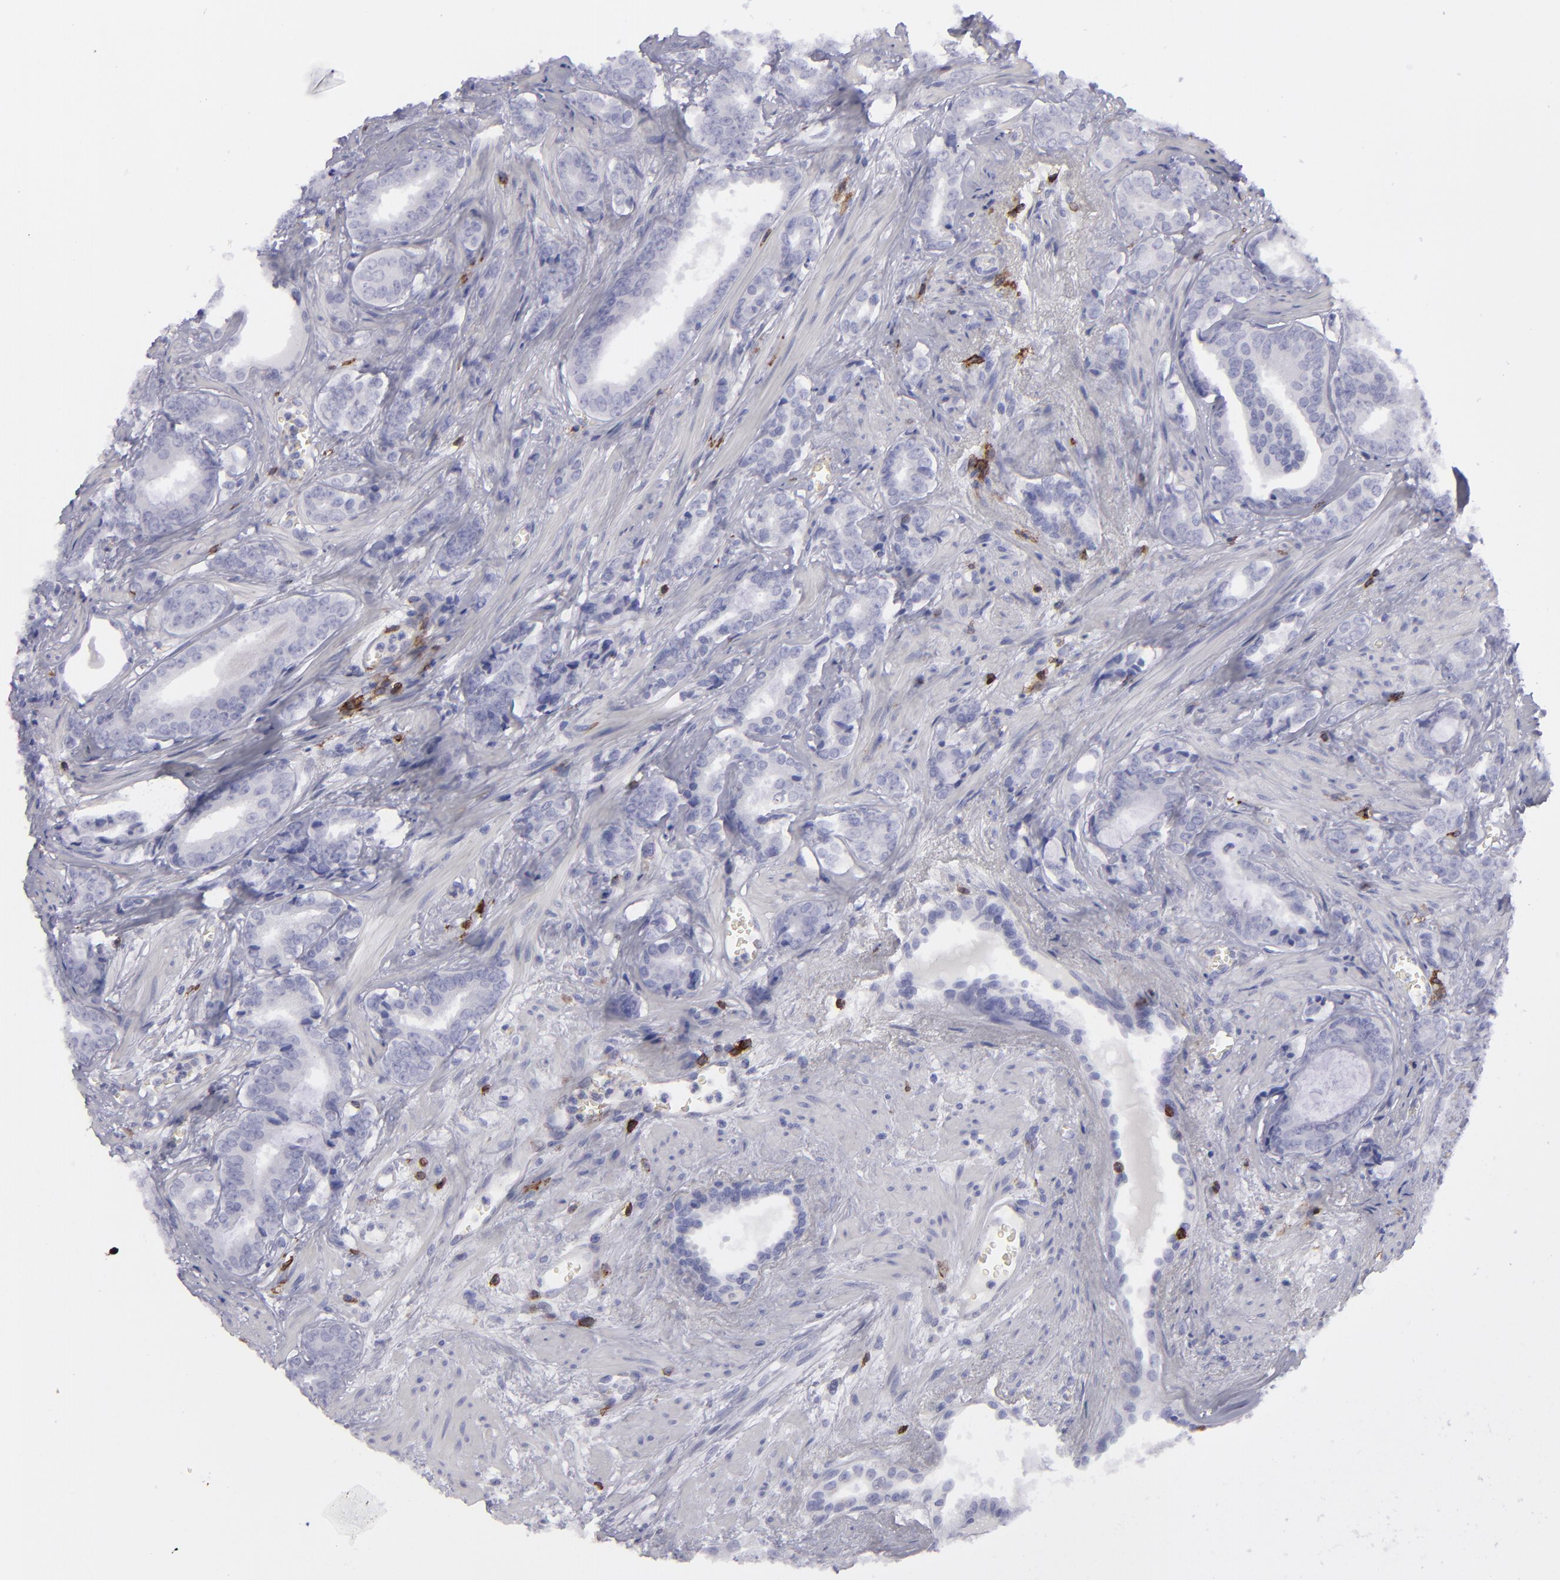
{"staining": {"intensity": "negative", "quantity": "none", "location": "none"}, "tissue": "prostate cancer", "cell_type": "Tumor cells", "image_type": "cancer", "snomed": [{"axis": "morphology", "description": "Adenocarcinoma, Medium grade"}, {"axis": "topography", "description": "Prostate"}], "caption": "There is no significant positivity in tumor cells of medium-grade adenocarcinoma (prostate). (Brightfield microscopy of DAB (3,3'-diaminobenzidine) IHC at high magnification).", "gene": "CD27", "patient": {"sex": "male", "age": 79}}